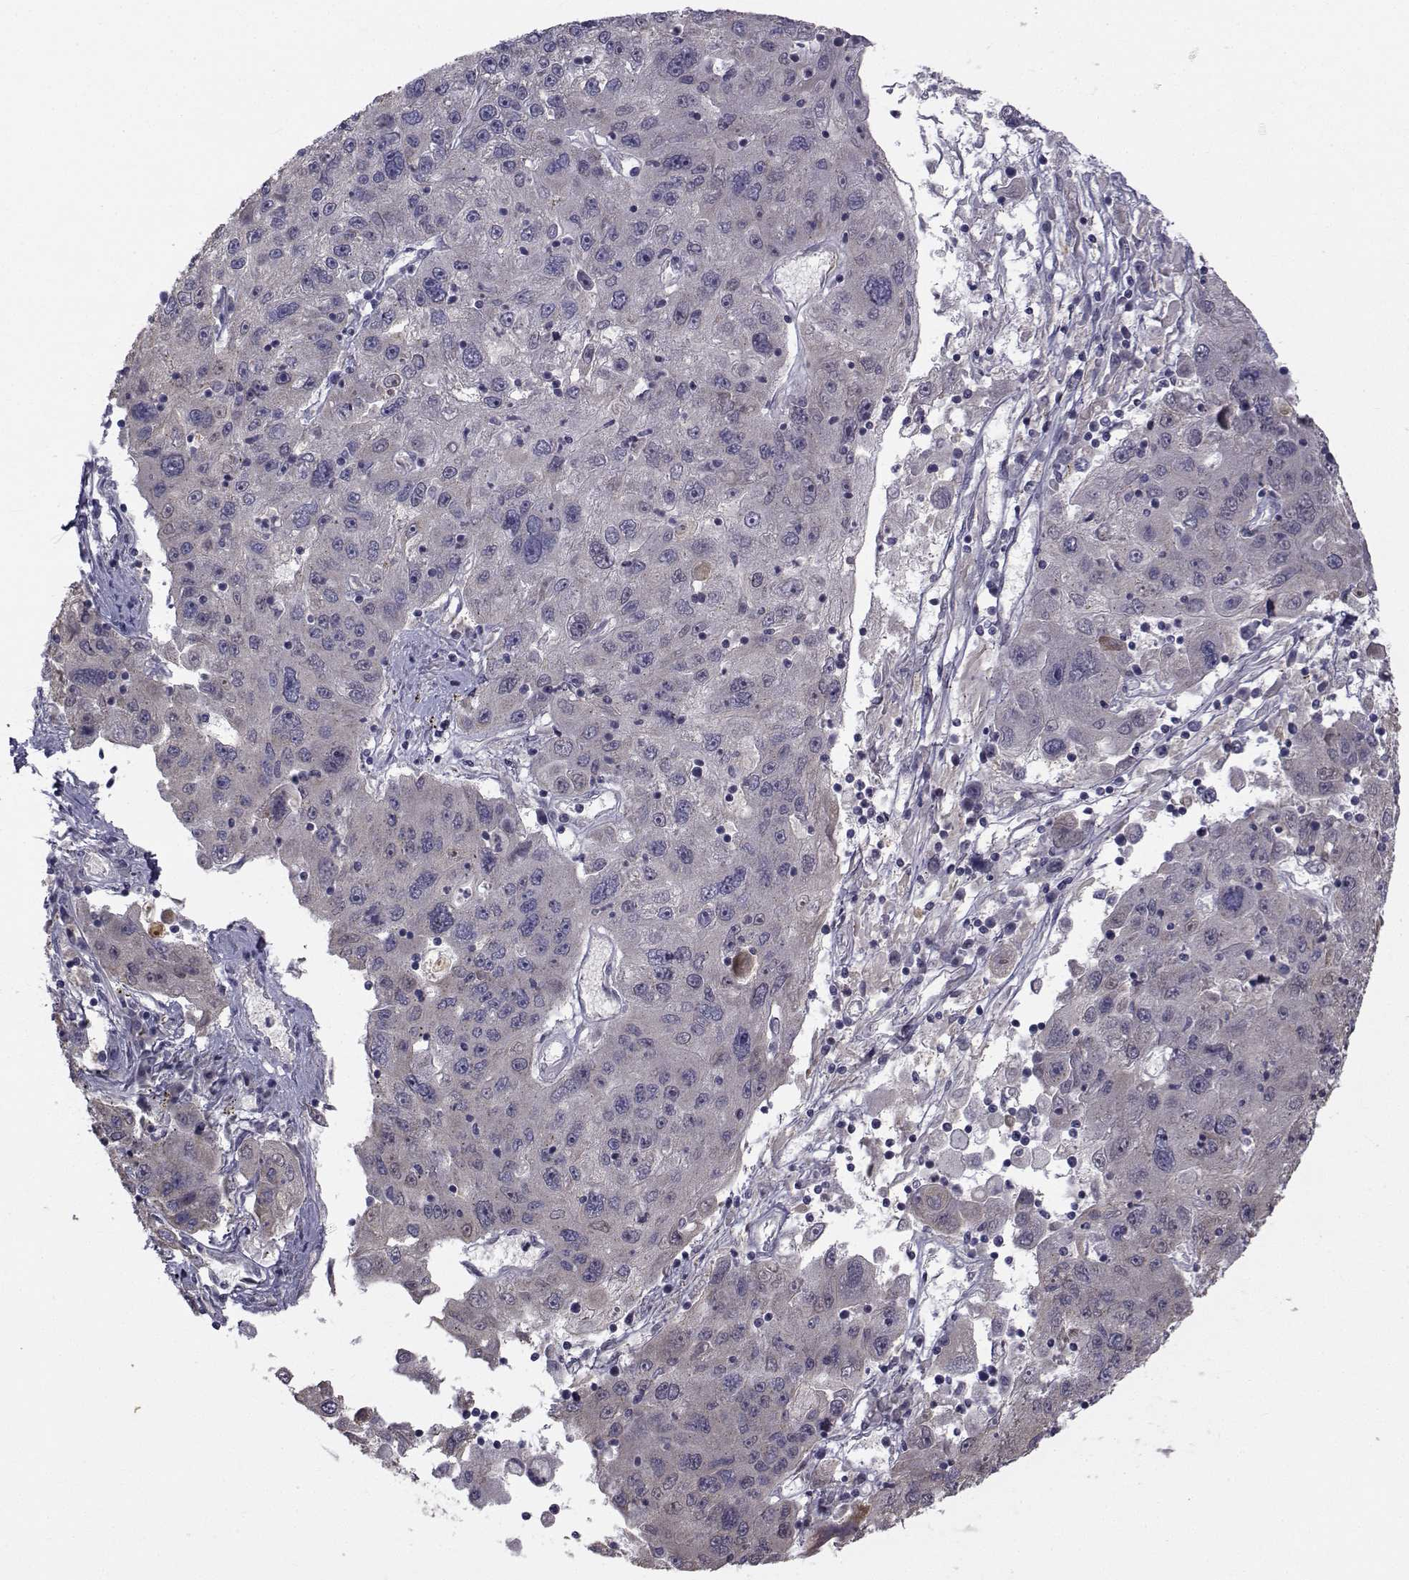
{"staining": {"intensity": "negative", "quantity": "none", "location": "none"}, "tissue": "stomach cancer", "cell_type": "Tumor cells", "image_type": "cancer", "snomed": [{"axis": "morphology", "description": "Adenocarcinoma, NOS"}, {"axis": "topography", "description": "Stomach"}], "caption": "An immunohistochemistry histopathology image of adenocarcinoma (stomach) is shown. There is no staining in tumor cells of adenocarcinoma (stomach).", "gene": "ANGPT1", "patient": {"sex": "male", "age": 56}}